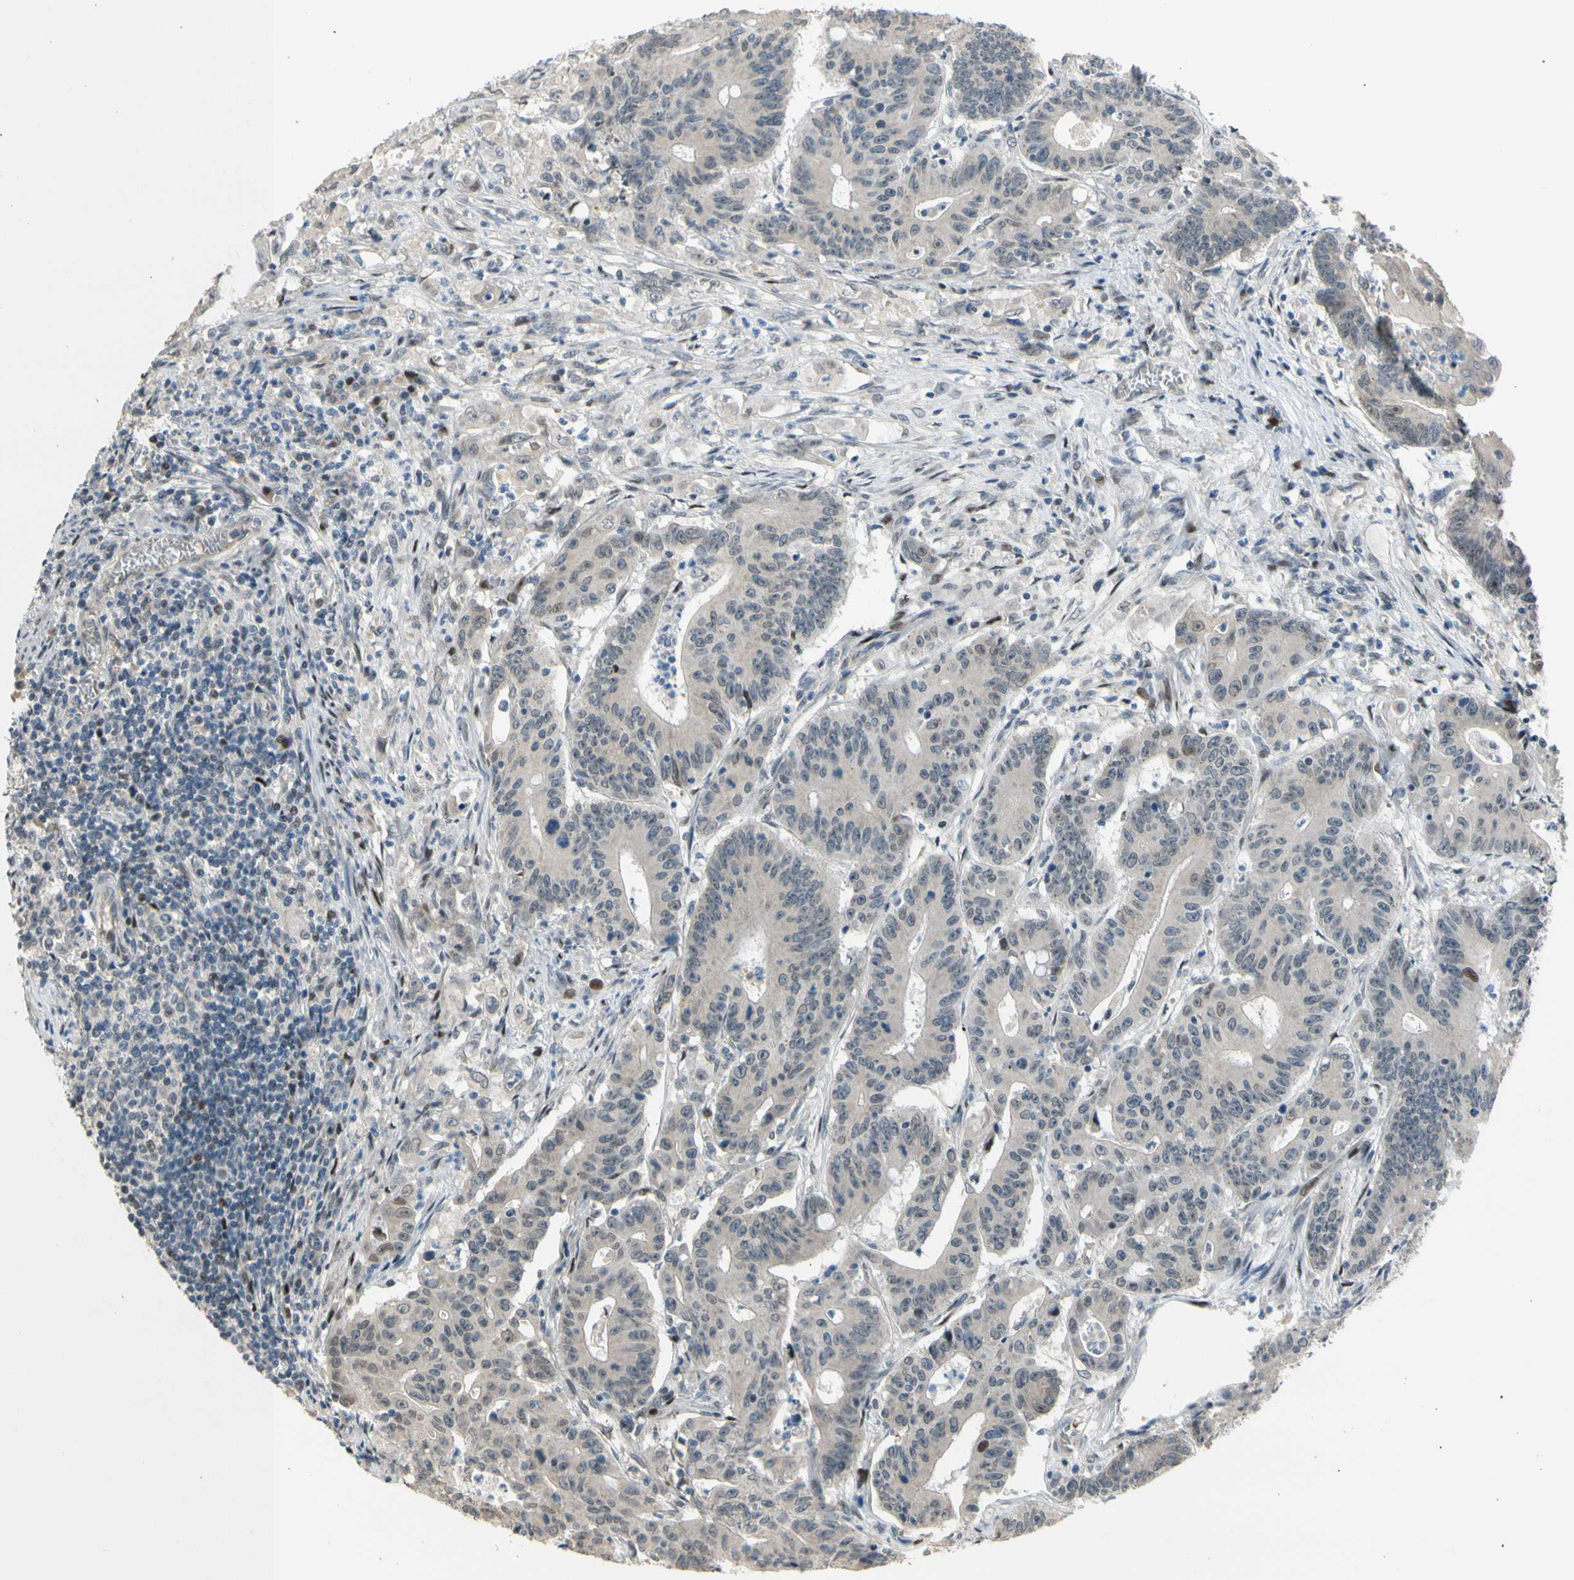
{"staining": {"intensity": "moderate", "quantity": "<25%", "location": "nuclear"}, "tissue": "colorectal cancer", "cell_type": "Tumor cells", "image_type": "cancer", "snomed": [{"axis": "morphology", "description": "Adenocarcinoma, NOS"}, {"axis": "topography", "description": "Colon"}], "caption": "Human colorectal cancer (adenocarcinoma) stained with a protein marker exhibits moderate staining in tumor cells.", "gene": "ZNF184", "patient": {"sex": "male", "age": 45}}